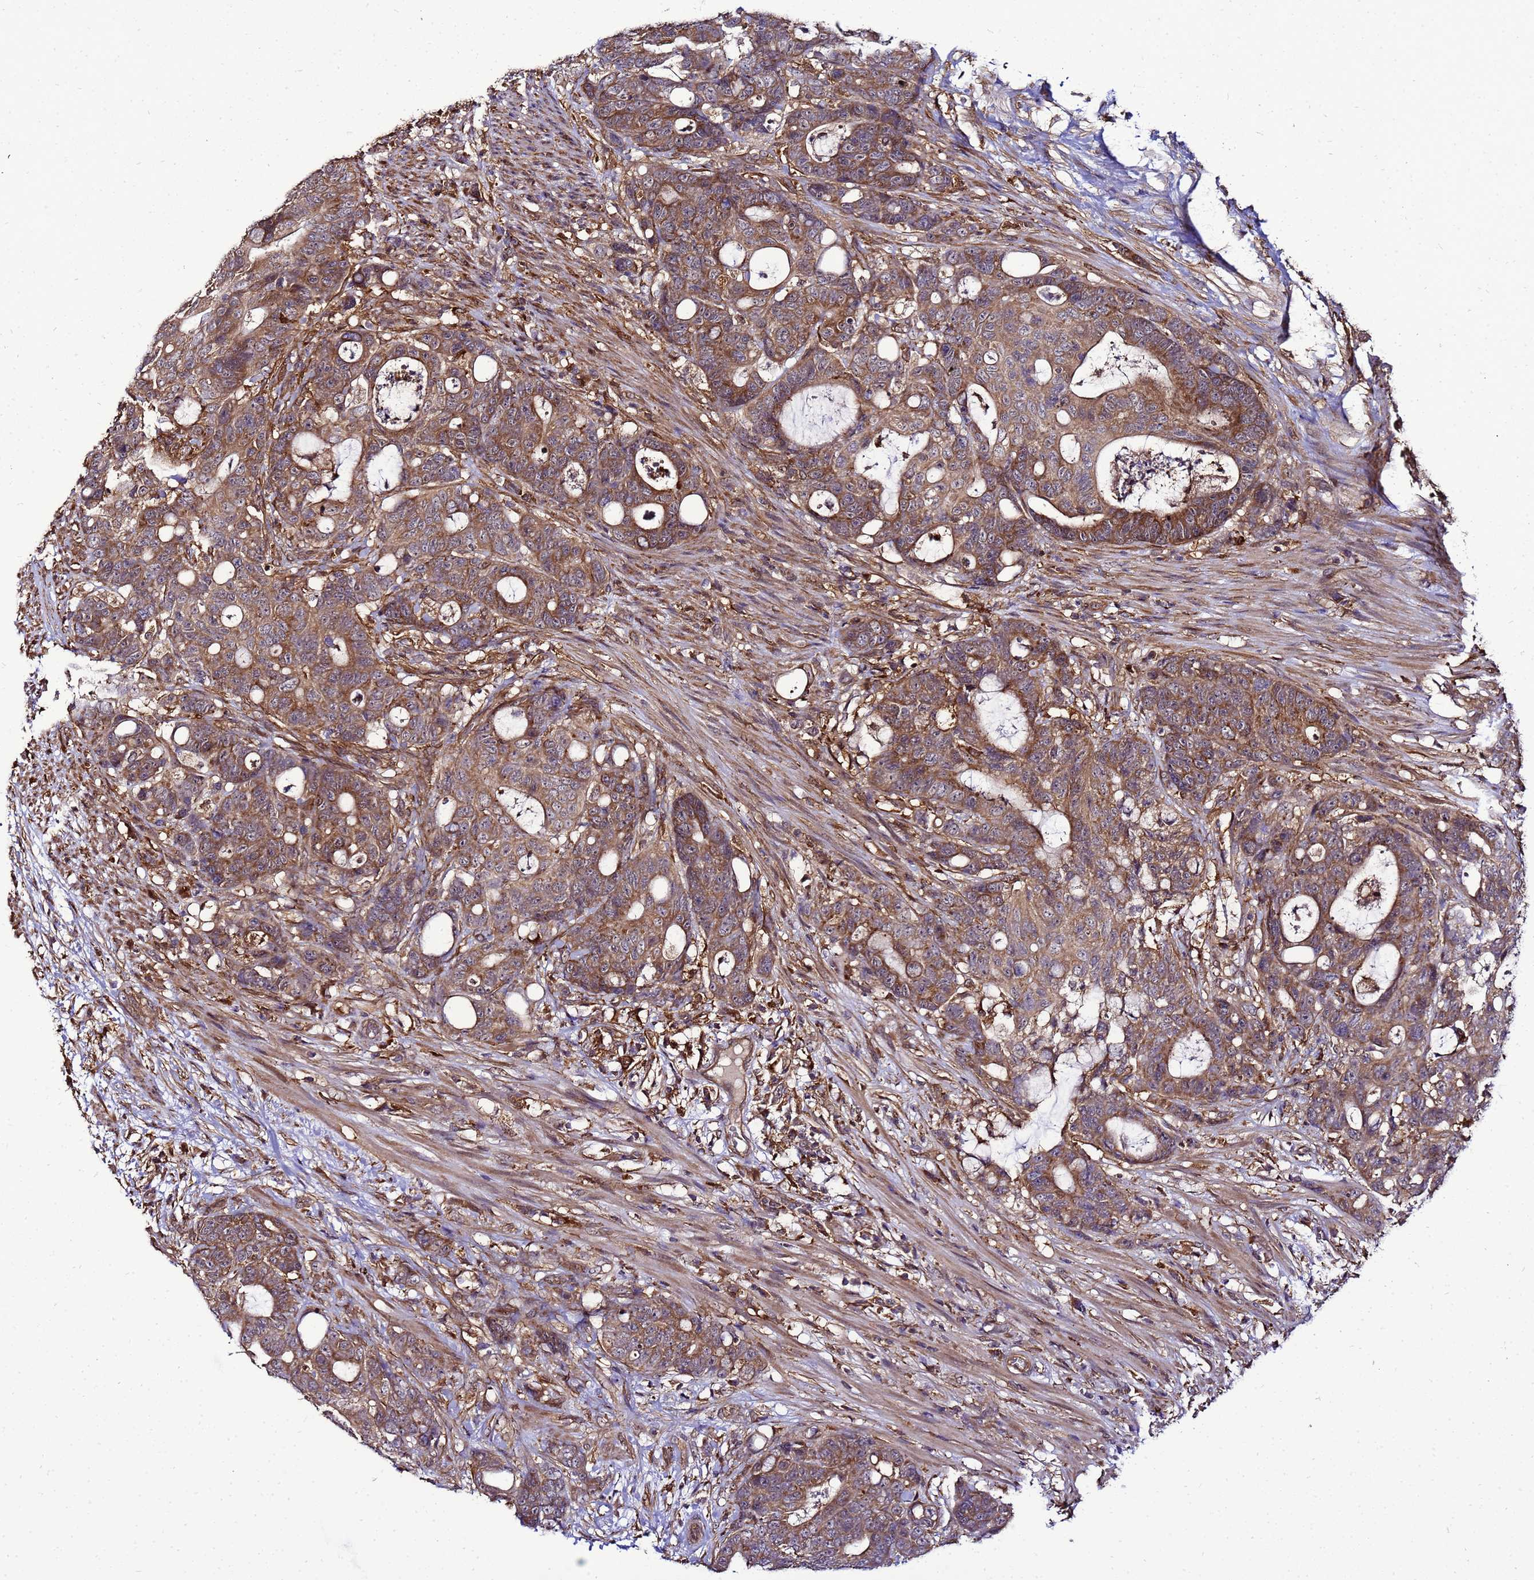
{"staining": {"intensity": "moderate", "quantity": ">75%", "location": "cytoplasmic/membranous"}, "tissue": "colorectal cancer", "cell_type": "Tumor cells", "image_type": "cancer", "snomed": [{"axis": "morphology", "description": "Adenocarcinoma, NOS"}, {"axis": "topography", "description": "Colon"}], "caption": "Immunohistochemistry (DAB) staining of human colorectal cancer demonstrates moderate cytoplasmic/membranous protein positivity in about >75% of tumor cells. The staining was performed using DAB, with brown indicating positive protein expression. Nuclei are stained blue with hematoxylin.", "gene": "TRABD", "patient": {"sex": "female", "age": 82}}